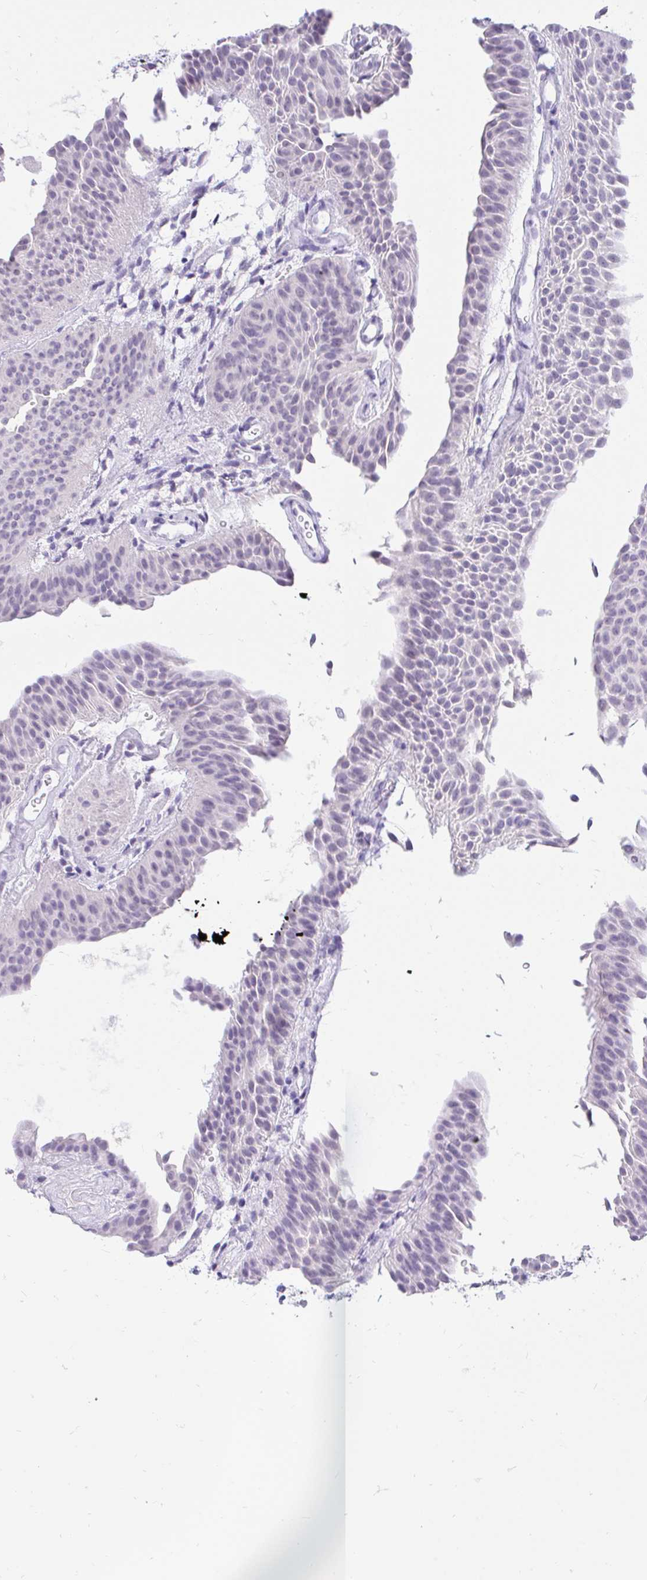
{"staining": {"intensity": "negative", "quantity": "none", "location": "none"}, "tissue": "urothelial cancer", "cell_type": "Tumor cells", "image_type": "cancer", "snomed": [{"axis": "morphology", "description": "Urothelial carcinoma, Low grade"}, {"axis": "topography", "description": "Urinary bladder"}], "caption": "A micrograph of human urothelial cancer is negative for staining in tumor cells.", "gene": "FATE1", "patient": {"sex": "female", "age": 60}}